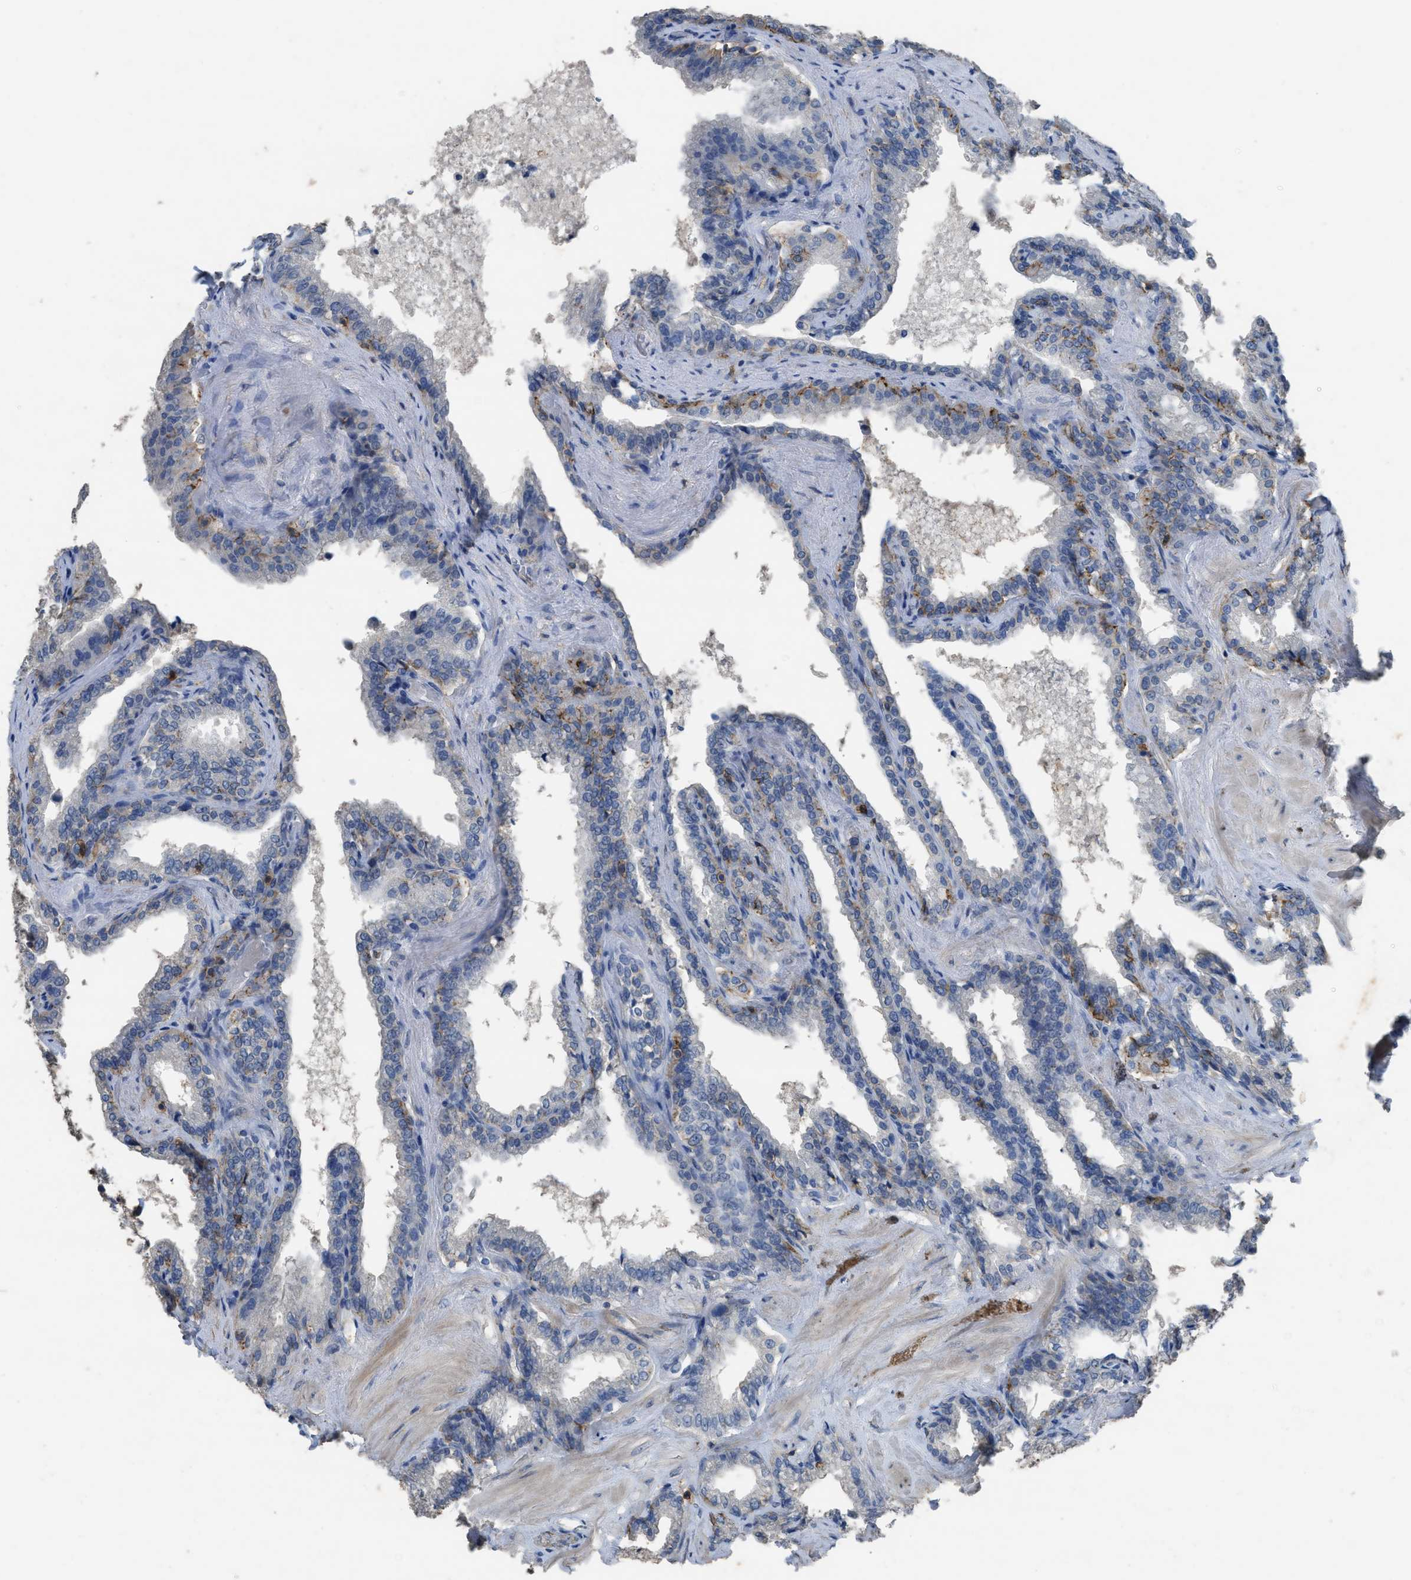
{"staining": {"intensity": "moderate", "quantity": "<25%", "location": "cytoplasmic/membranous"}, "tissue": "seminal vesicle", "cell_type": "Glandular cells", "image_type": "normal", "snomed": [{"axis": "morphology", "description": "Normal tissue, NOS"}, {"axis": "topography", "description": "Seminal veicle"}], "caption": "Protein staining of benign seminal vesicle exhibits moderate cytoplasmic/membranous positivity in approximately <25% of glandular cells.", "gene": "OR51E1", "patient": {"sex": "male", "age": 46}}